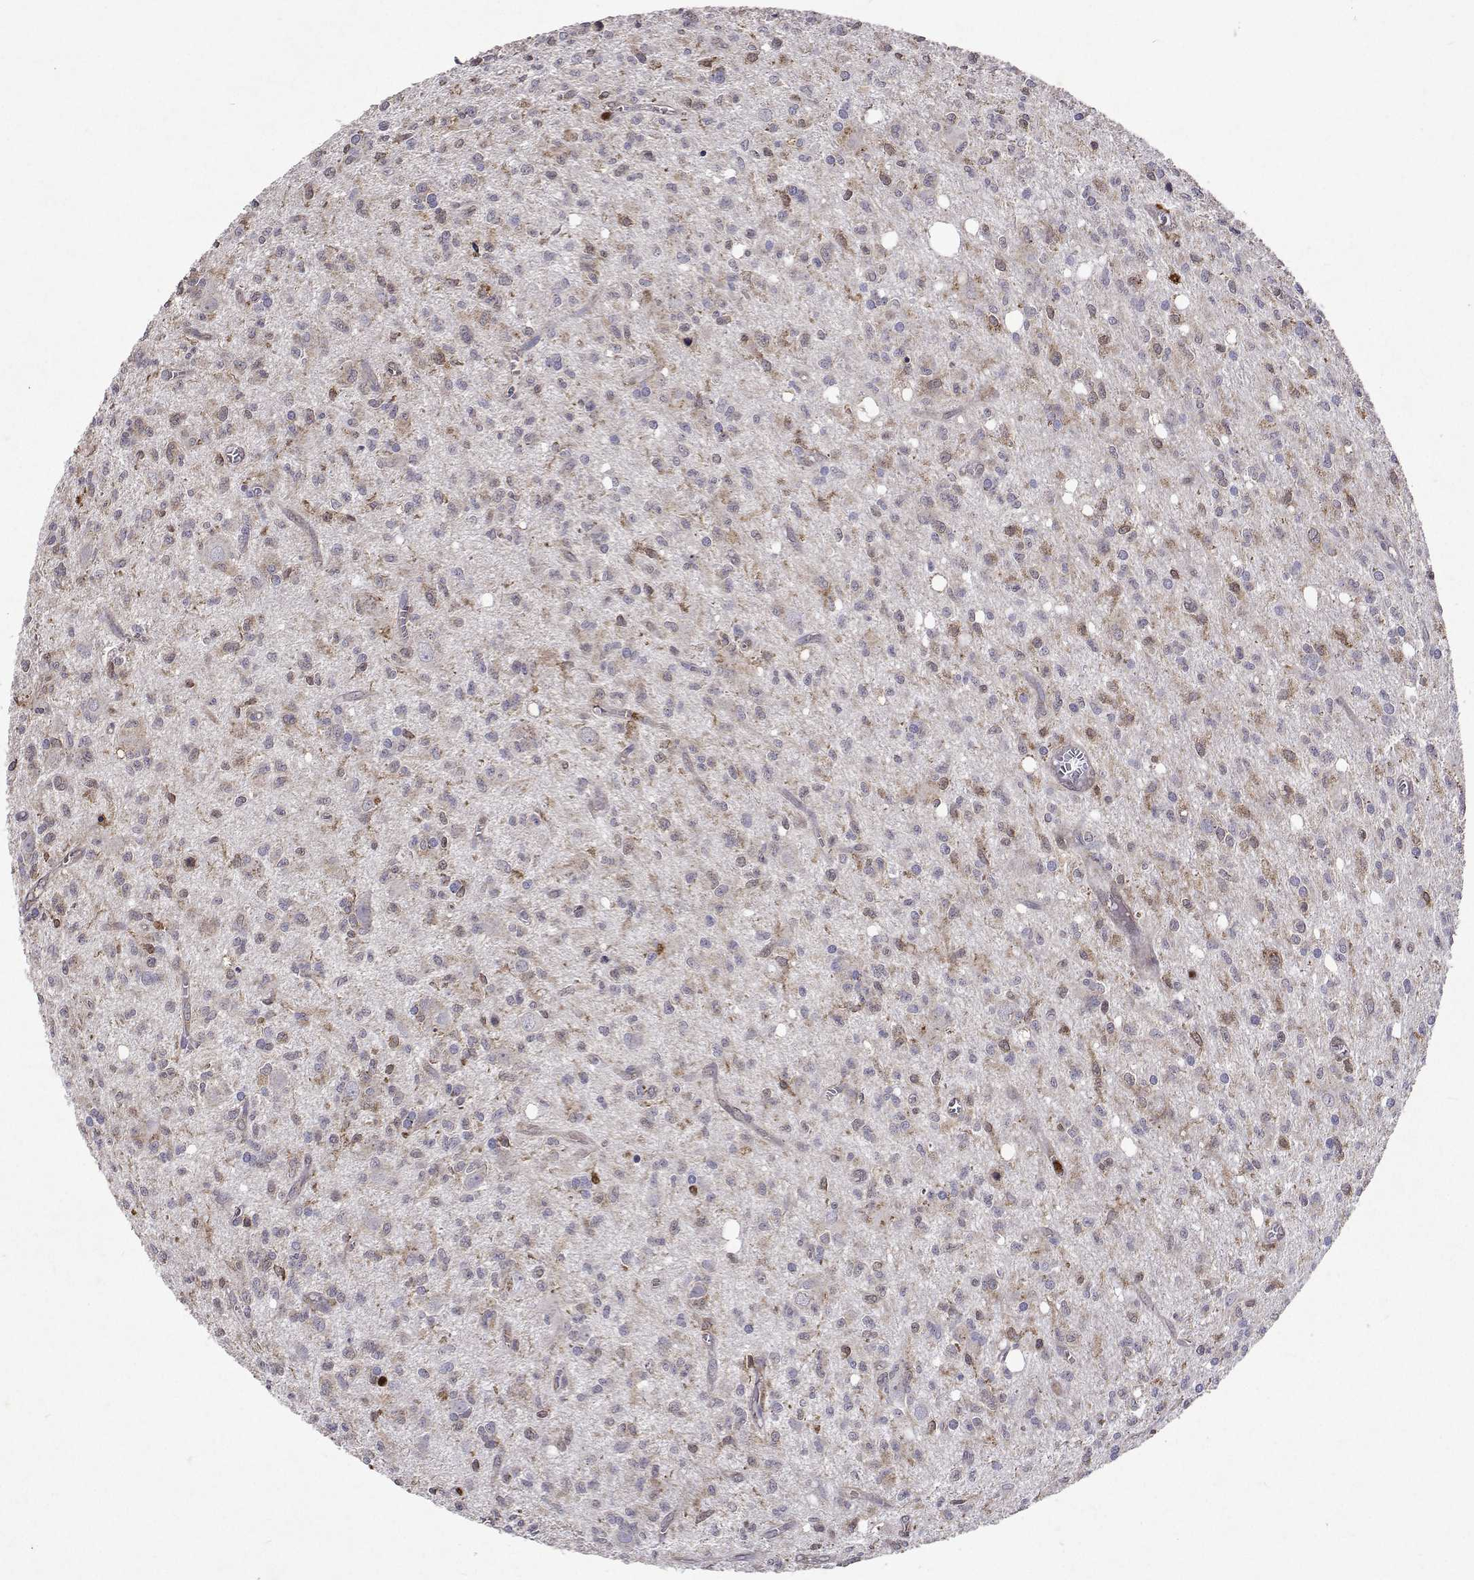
{"staining": {"intensity": "negative", "quantity": "none", "location": "none"}, "tissue": "glioma", "cell_type": "Tumor cells", "image_type": "cancer", "snomed": [{"axis": "morphology", "description": "Glioma, malignant, Low grade"}, {"axis": "topography", "description": "Brain"}], "caption": "Tumor cells show no significant protein staining in glioma. (Brightfield microscopy of DAB (3,3'-diaminobenzidine) immunohistochemistry (IHC) at high magnification).", "gene": "APAF1", "patient": {"sex": "male", "age": 64}}